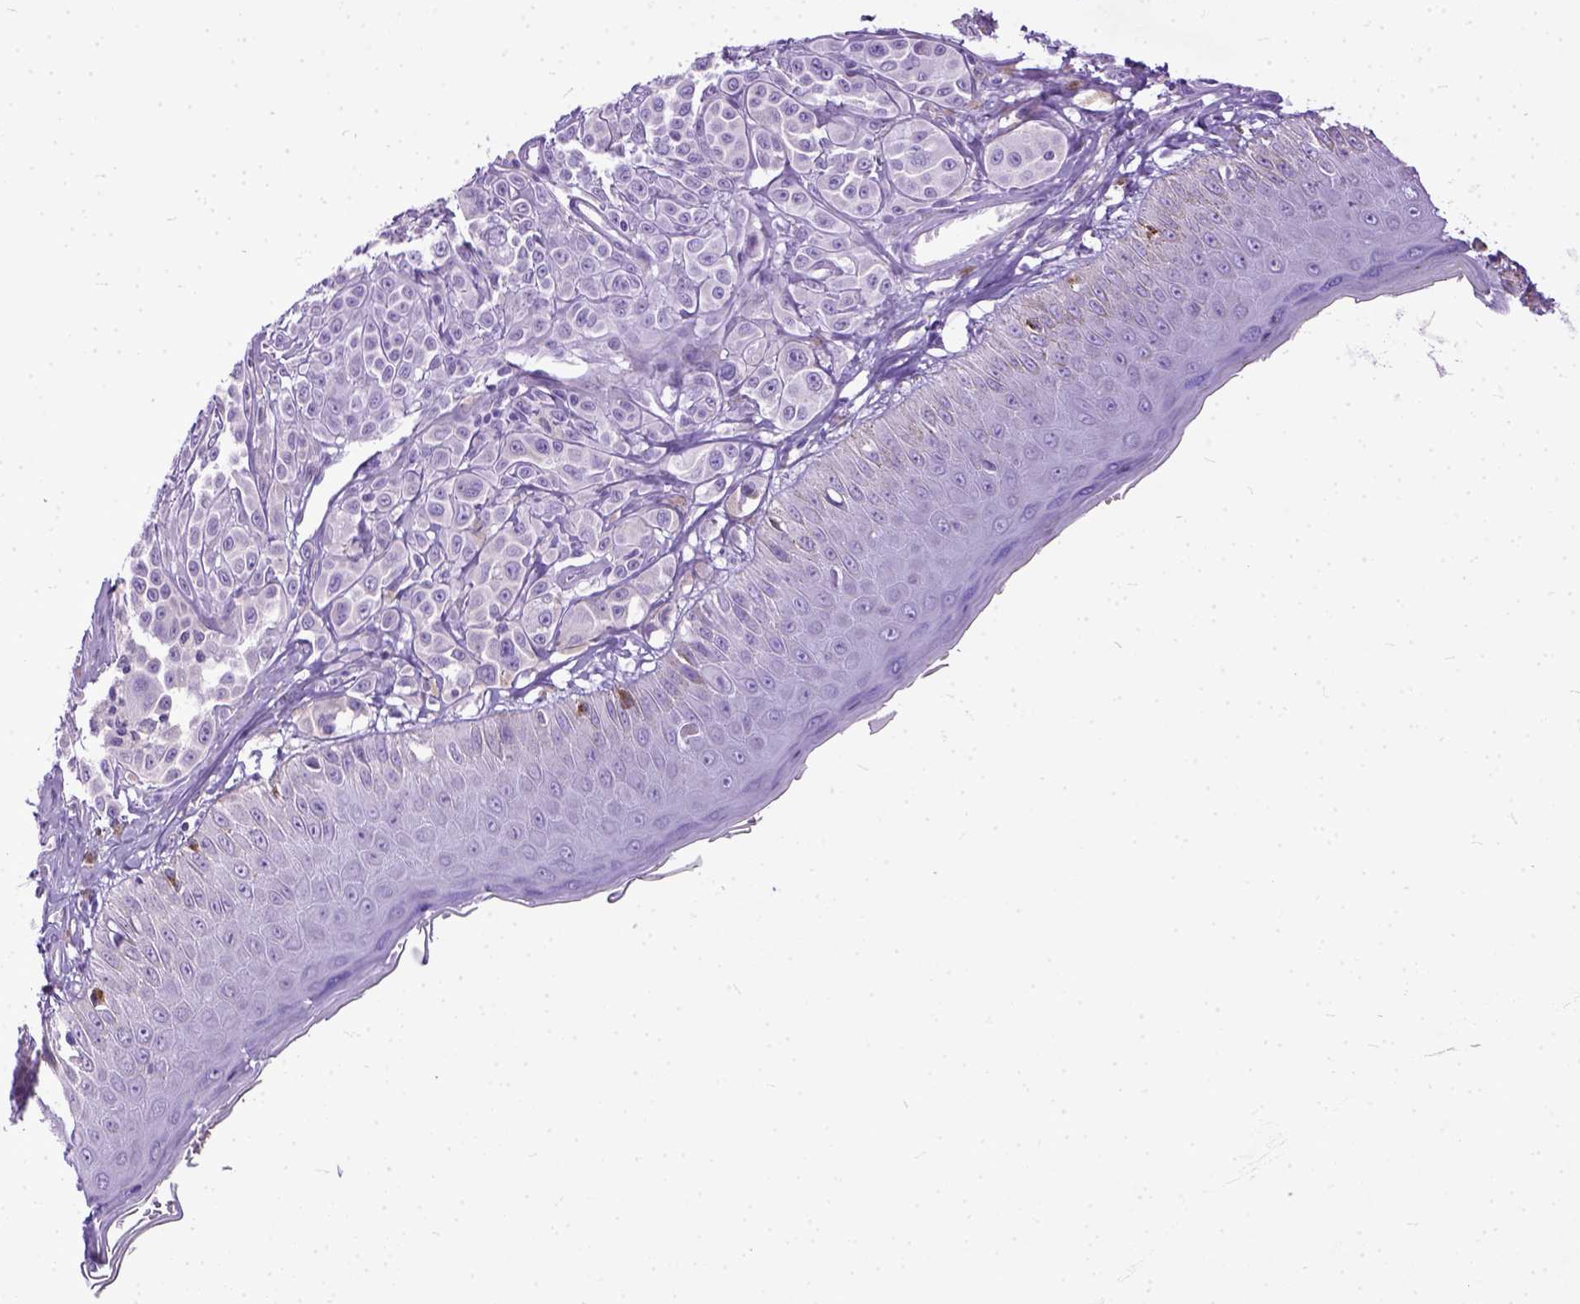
{"staining": {"intensity": "negative", "quantity": "none", "location": "none"}, "tissue": "melanoma", "cell_type": "Tumor cells", "image_type": "cancer", "snomed": [{"axis": "morphology", "description": "Malignant melanoma, NOS"}, {"axis": "topography", "description": "Skin"}], "caption": "This image is of melanoma stained with immunohistochemistry to label a protein in brown with the nuclei are counter-stained blue. There is no expression in tumor cells.", "gene": "PLK5", "patient": {"sex": "male", "age": 67}}